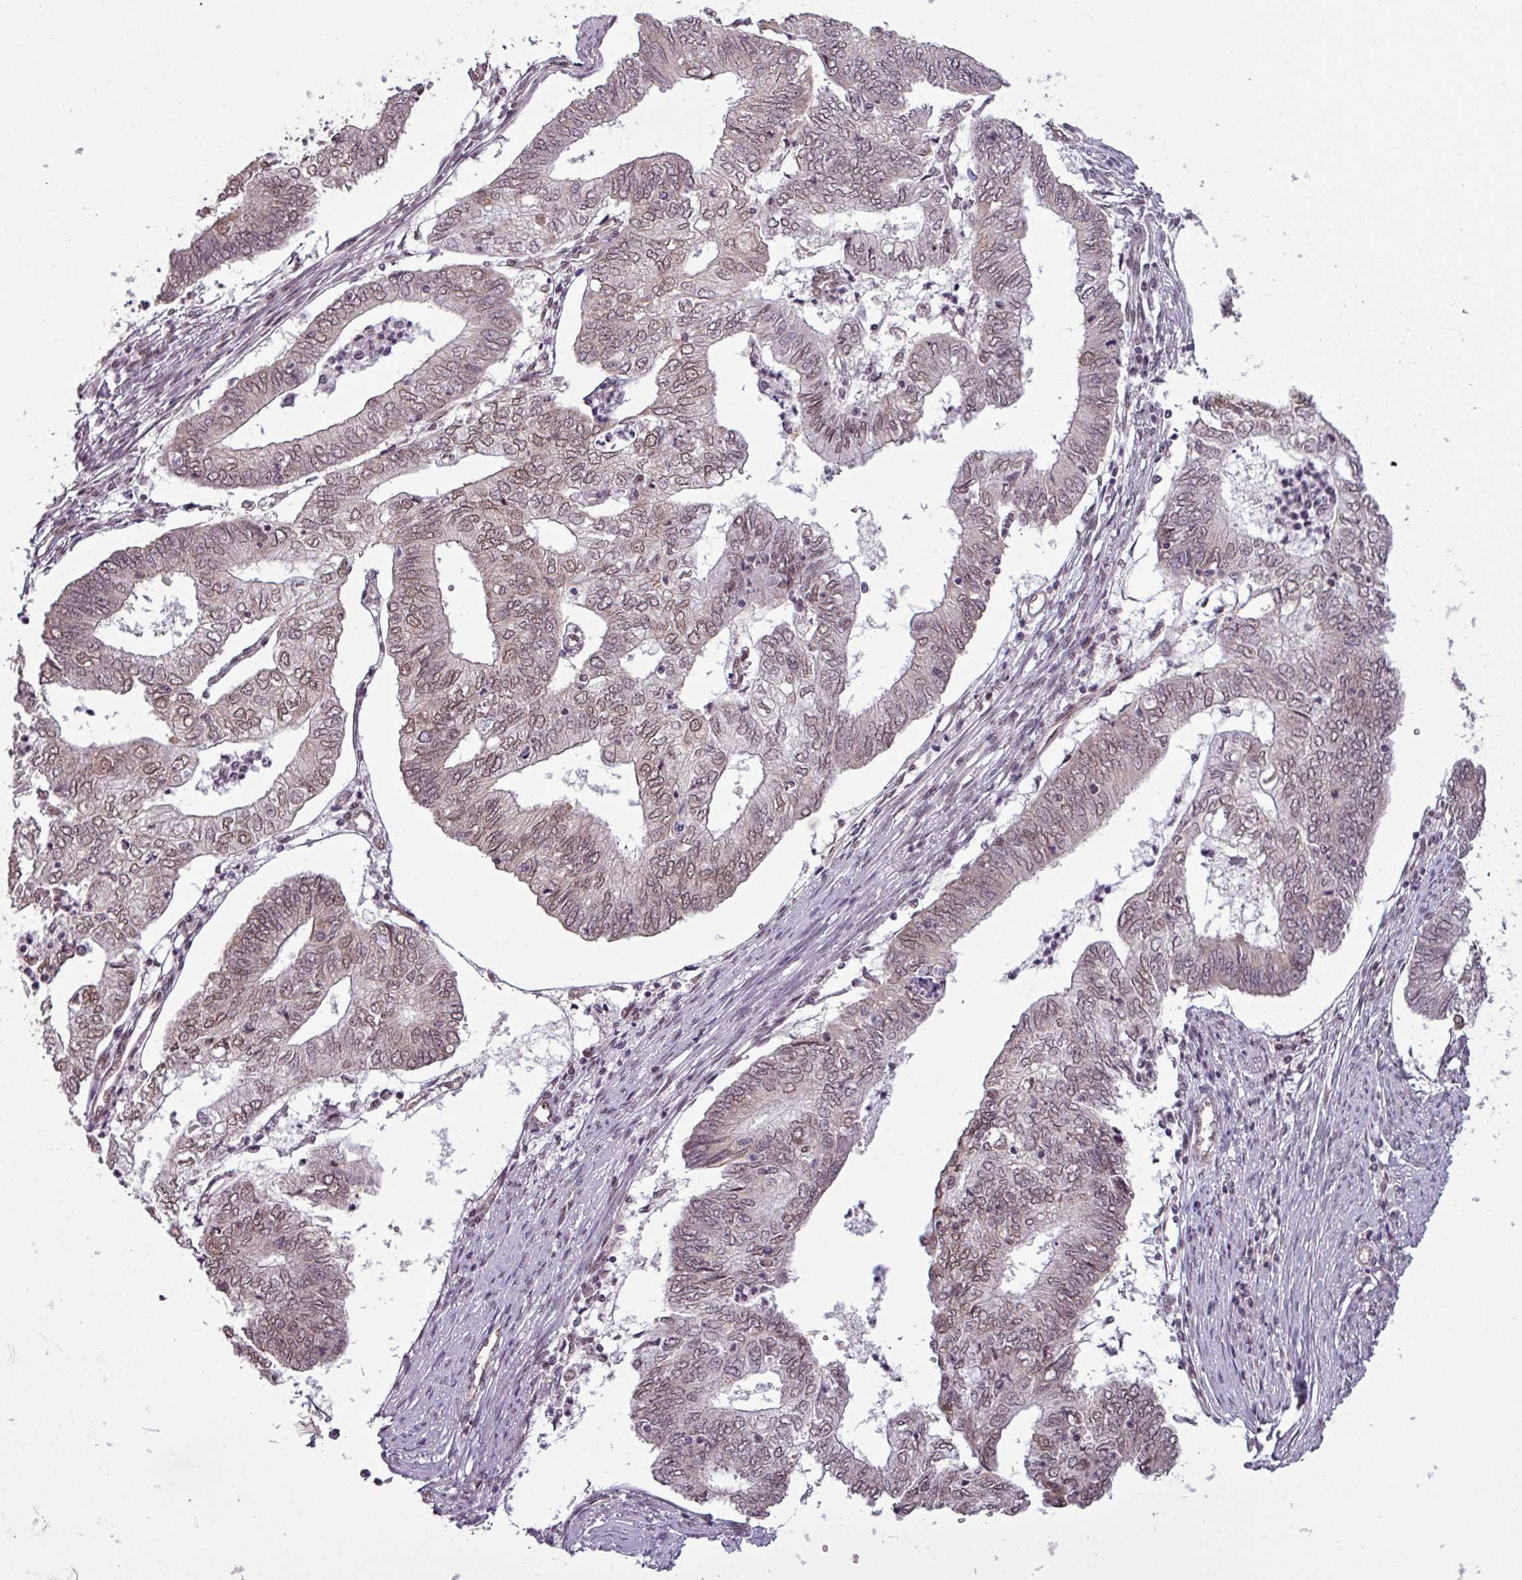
{"staining": {"intensity": "weak", "quantity": ">75%", "location": "nuclear"}, "tissue": "endometrial cancer", "cell_type": "Tumor cells", "image_type": "cancer", "snomed": [{"axis": "morphology", "description": "Adenocarcinoma, NOS"}, {"axis": "topography", "description": "Endometrium"}], "caption": "Protein expression by immunohistochemistry (IHC) demonstrates weak nuclear positivity in approximately >75% of tumor cells in endometrial cancer (adenocarcinoma).", "gene": "GPT2", "patient": {"sex": "female", "age": 68}}